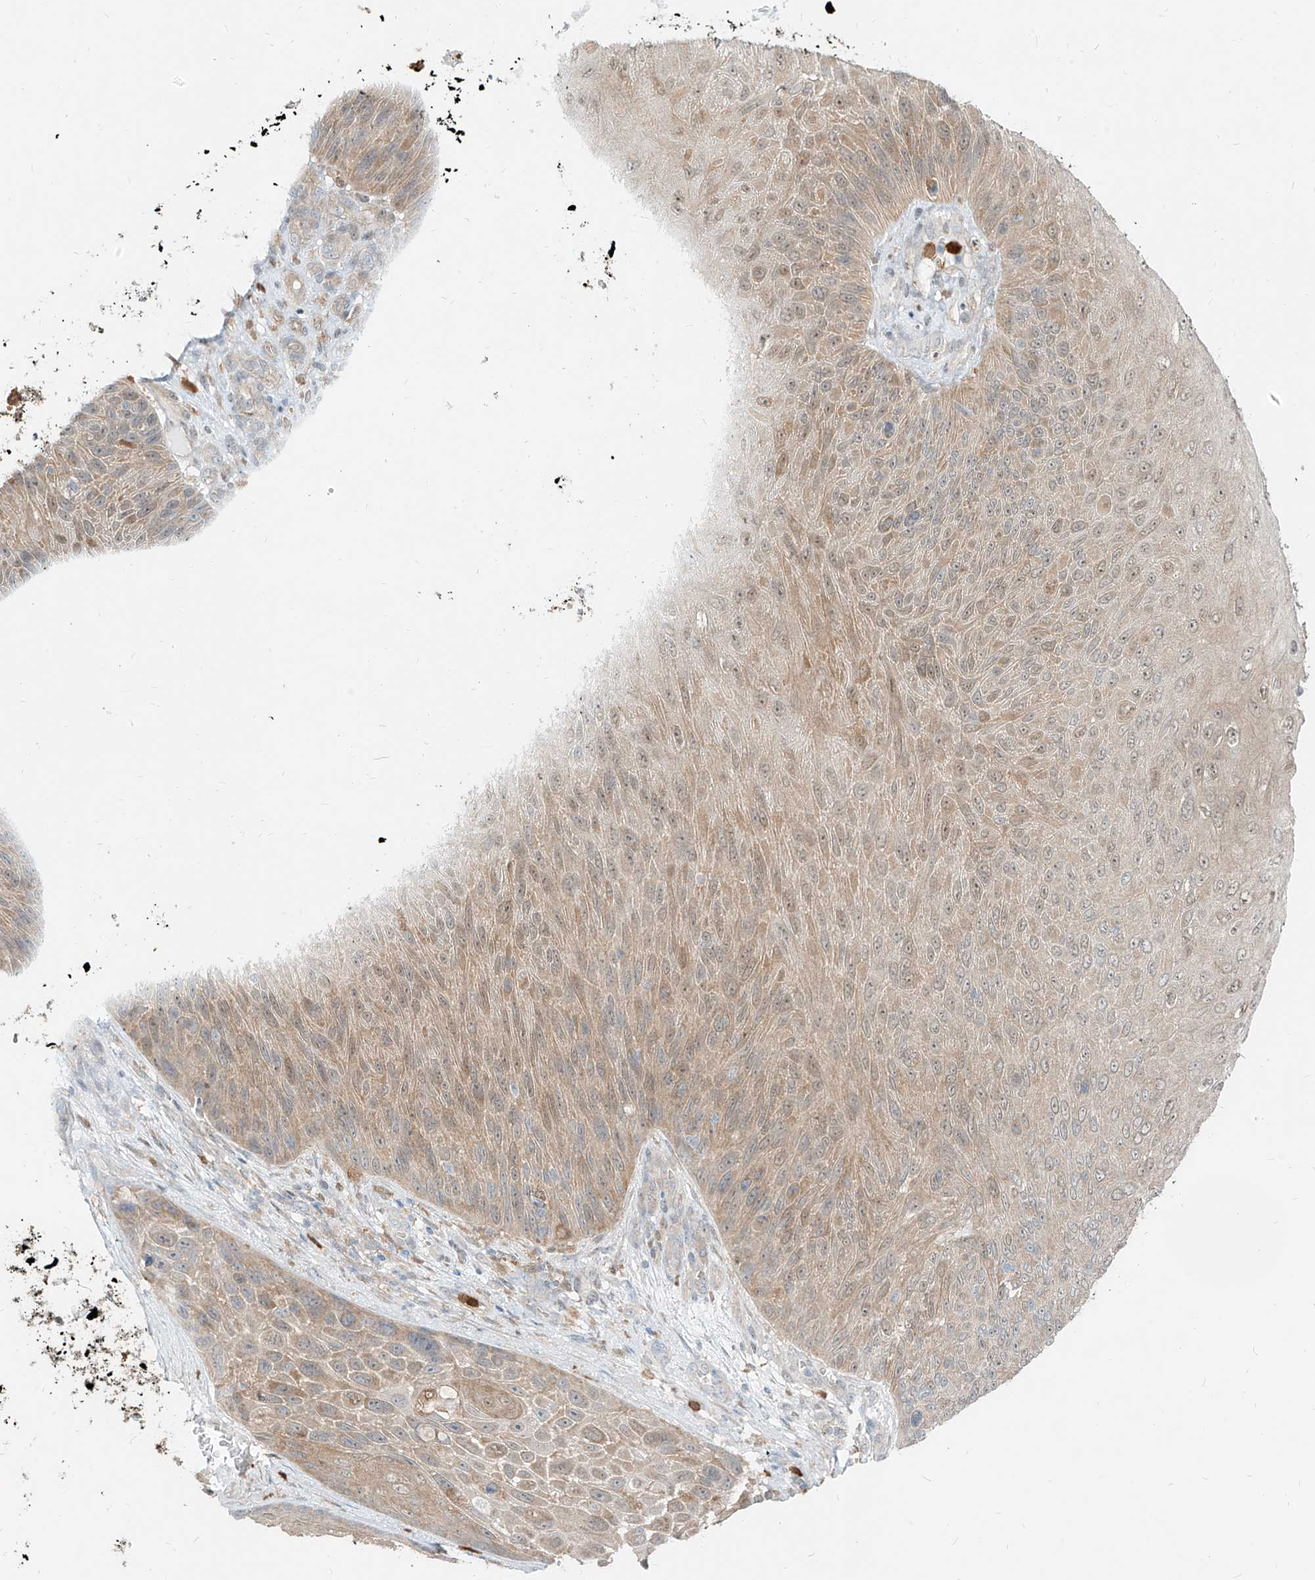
{"staining": {"intensity": "weak", "quantity": "25%-75%", "location": "cytoplasmic/membranous"}, "tissue": "skin cancer", "cell_type": "Tumor cells", "image_type": "cancer", "snomed": [{"axis": "morphology", "description": "Squamous cell carcinoma, NOS"}, {"axis": "topography", "description": "Skin"}], "caption": "About 25%-75% of tumor cells in squamous cell carcinoma (skin) reveal weak cytoplasmic/membranous protein staining as visualized by brown immunohistochemical staining.", "gene": "PGD", "patient": {"sex": "female", "age": 88}}